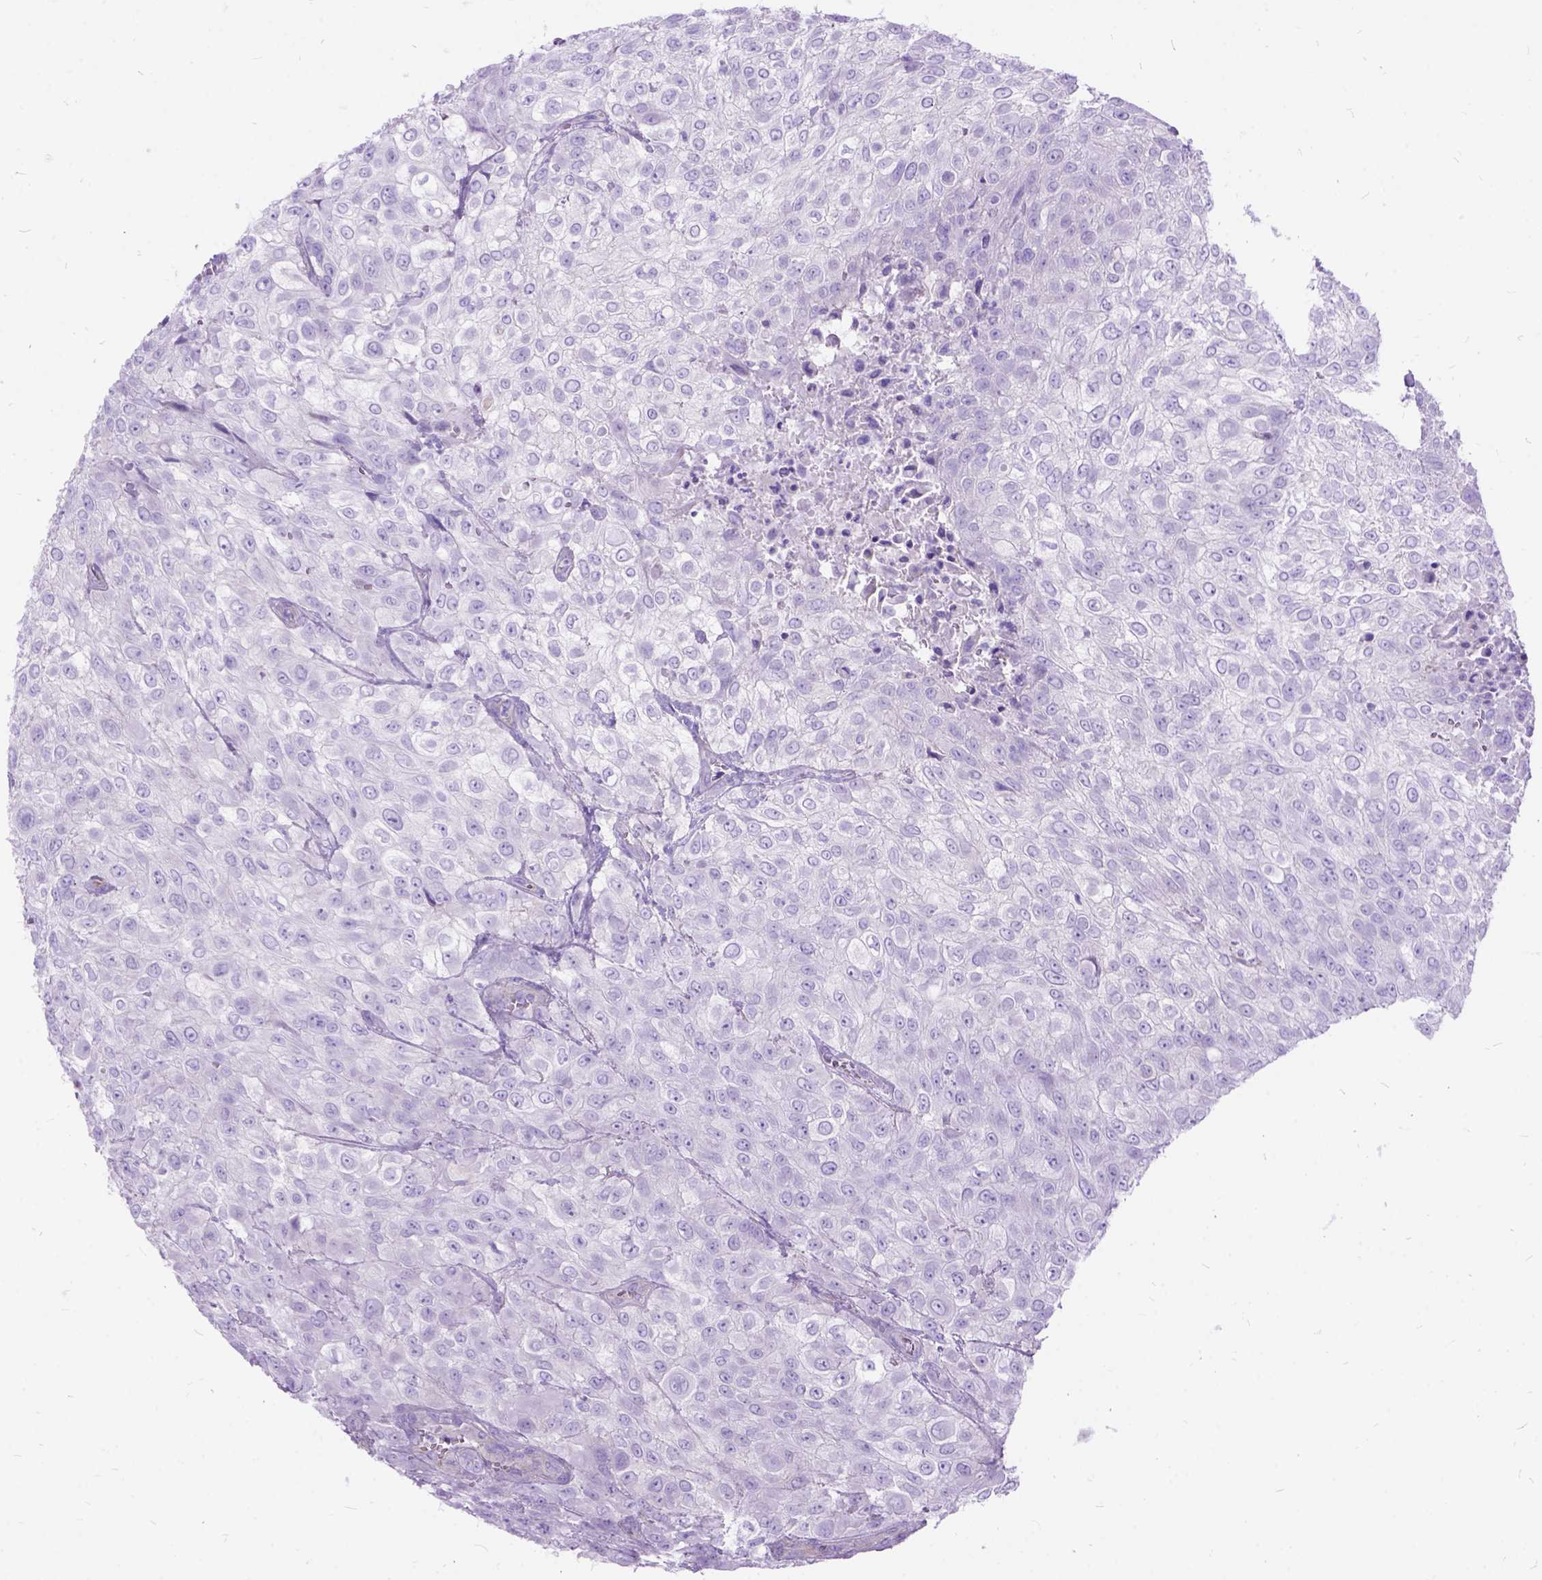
{"staining": {"intensity": "negative", "quantity": "none", "location": "none"}, "tissue": "urothelial cancer", "cell_type": "Tumor cells", "image_type": "cancer", "snomed": [{"axis": "morphology", "description": "Urothelial carcinoma, High grade"}, {"axis": "topography", "description": "Urinary bladder"}], "caption": "Tumor cells are negative for protein expression in human high-grade urothelial carcinoma.", "gene": "ARL9", "patient": {"sex": "male", "age": 57}}